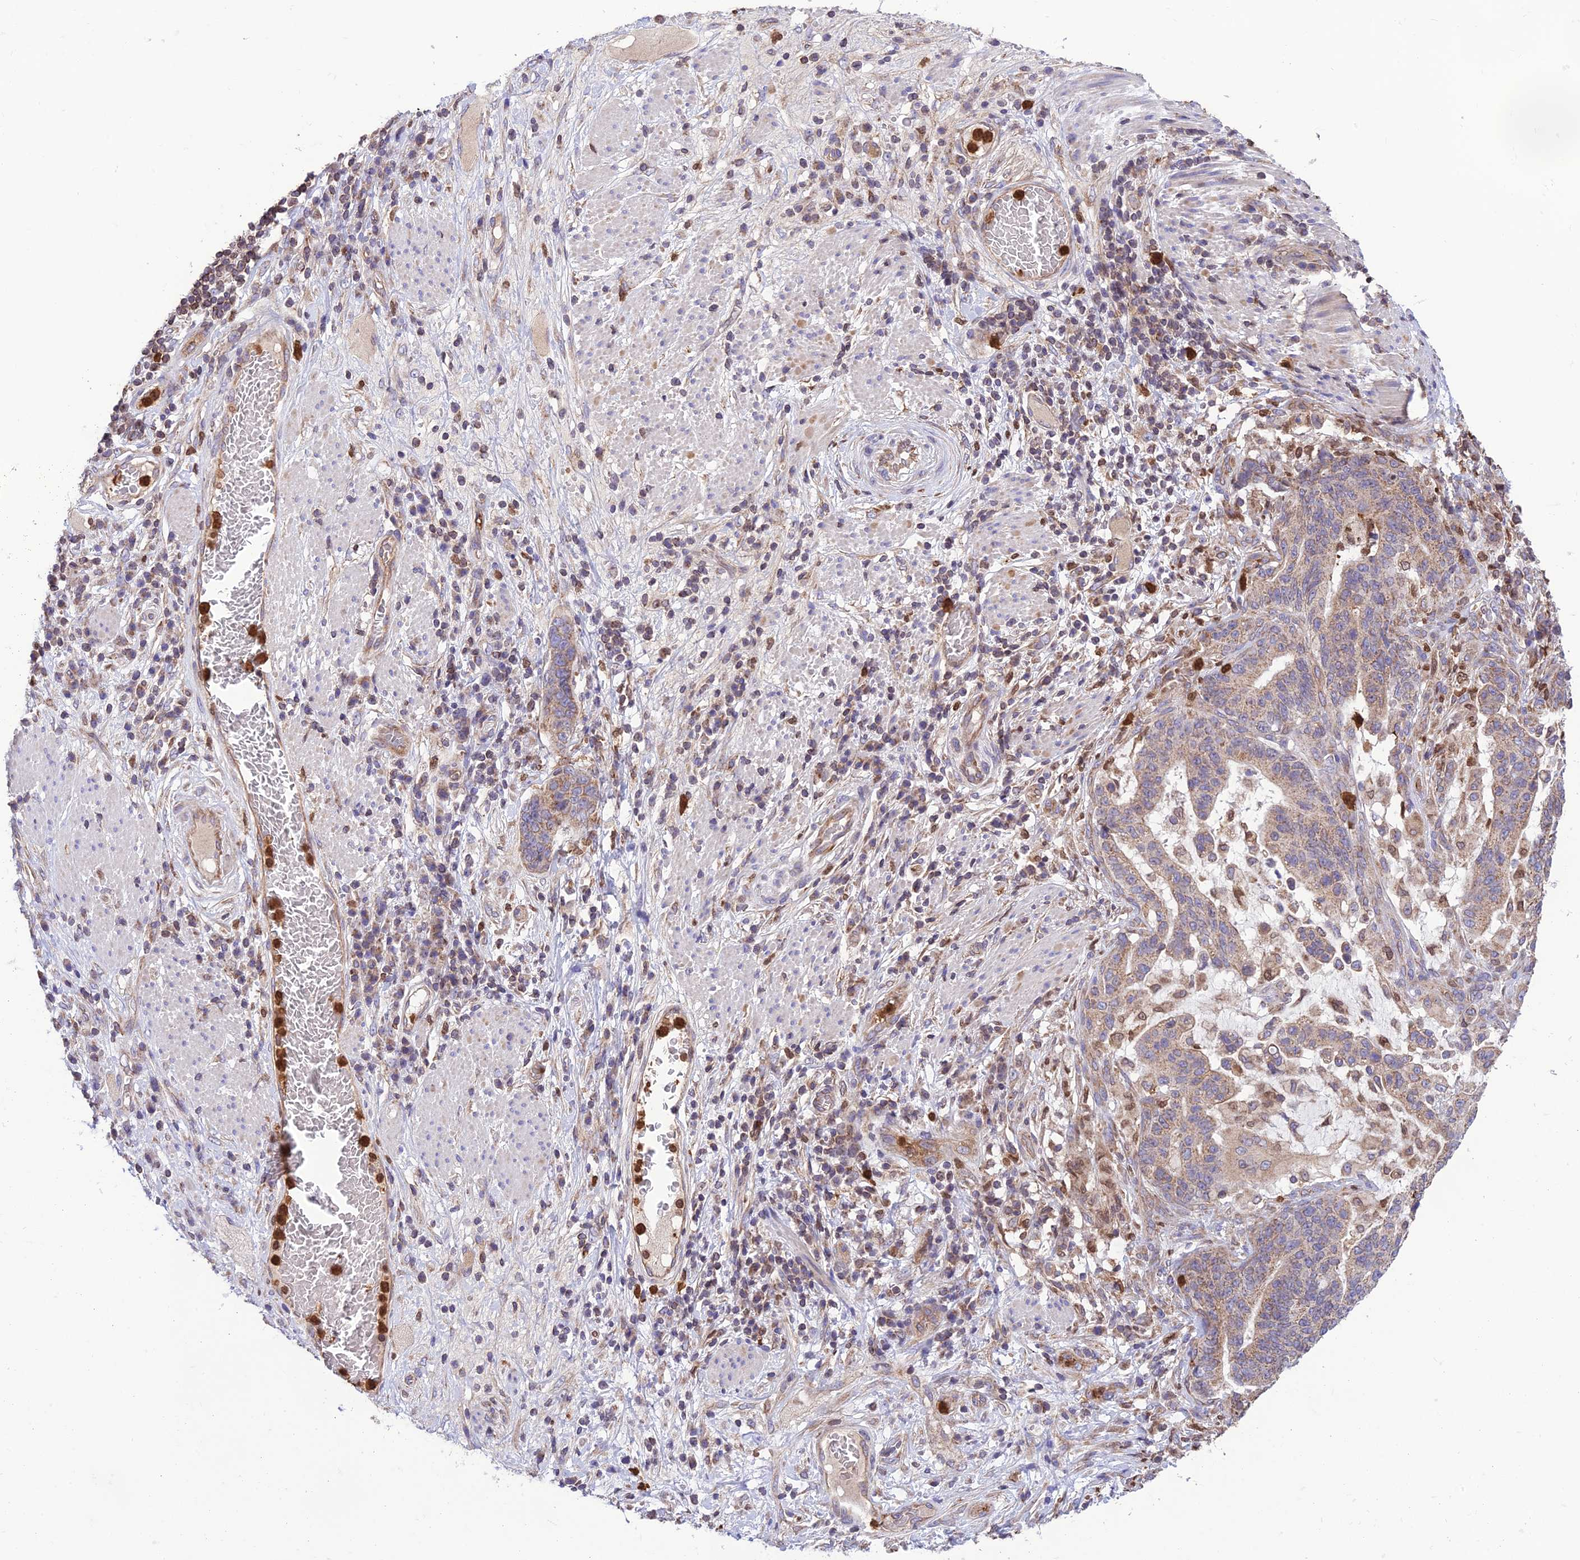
{"staining": {"intensity": "weak", "quantity": "25%-75%", "location": "cytoplasmic/membranous"}, "tissue": "stomach cancer", "cell_type": "Tumor cells", "image_type": "cancer", "snomed": [{"axis": "morphology", "description": "Normal tissue, NOS"}, {"axis": "morphology", "description": "Adenocarcinoma, NOS"}, {"axis": "topography", "description": "Stomach"}], "caption": "A brown stain highlights weak cytoplasmic/membranous positivity of a protein in stomach cancer tumor cells.", "gene": "PKHD1L1", "patient": {"sex": "female", "age": 64}}